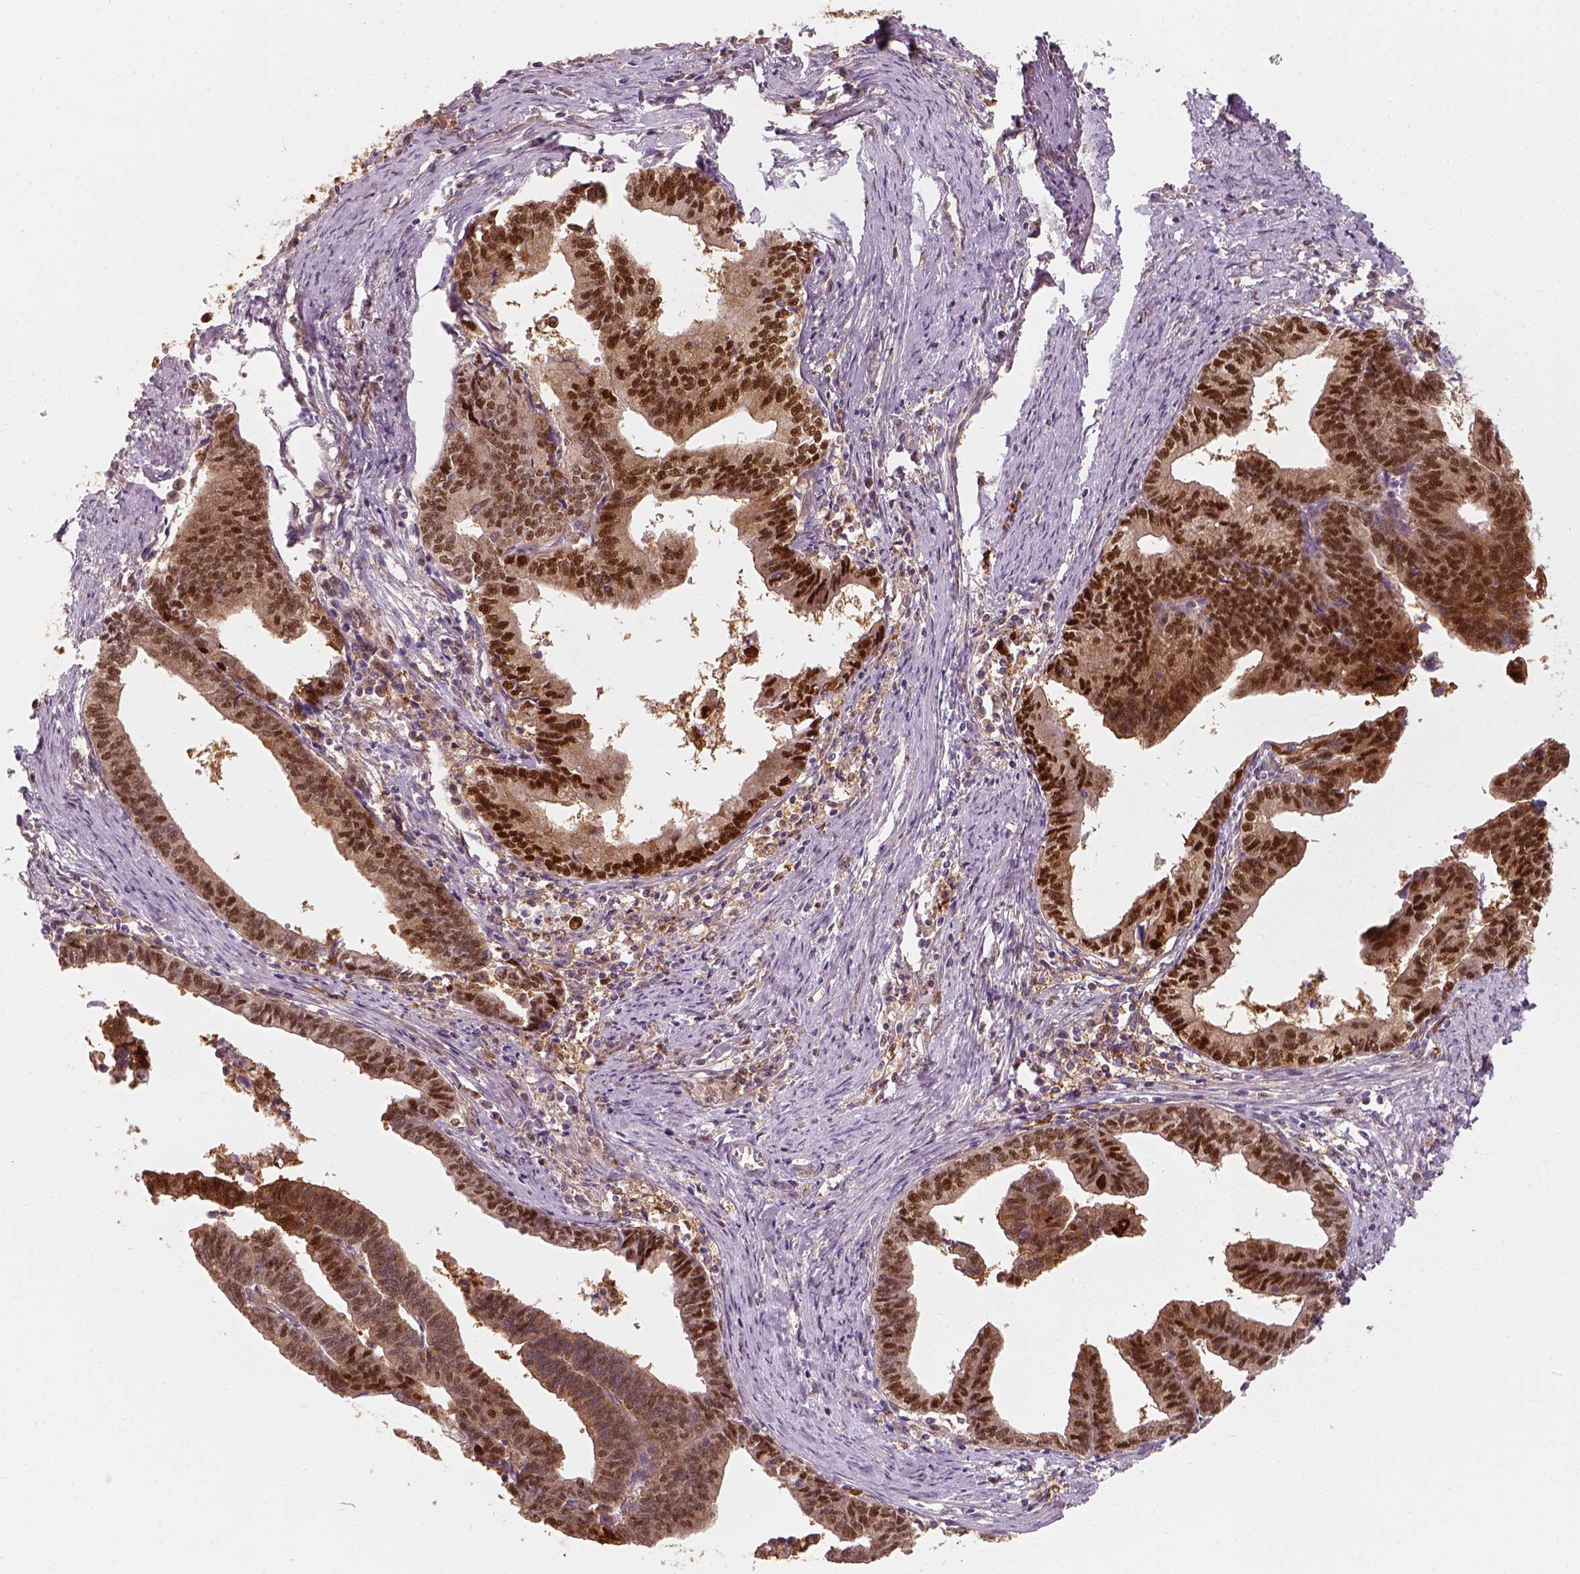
{"staining": {"intensity": "strong", "quantity": ">75%", "location": "nuclear"}, "tissue": "endometrial cancer", "cell_type": "Tumor cells", "image_type": "cancer", "snomed": [{"axis": "morphology", "description": "Adenocarcinoma, NOS"}, {"axis": "topography", "description": "Endometrium"}], "caption": "Endometrial adenocarcinoma stained for a protein (brown) exhibits strong nuclear positive staining in approximately >75% of tumor cells.", "gene": "SQSTM1", "patient": {"sex": "female", "age": 65}}